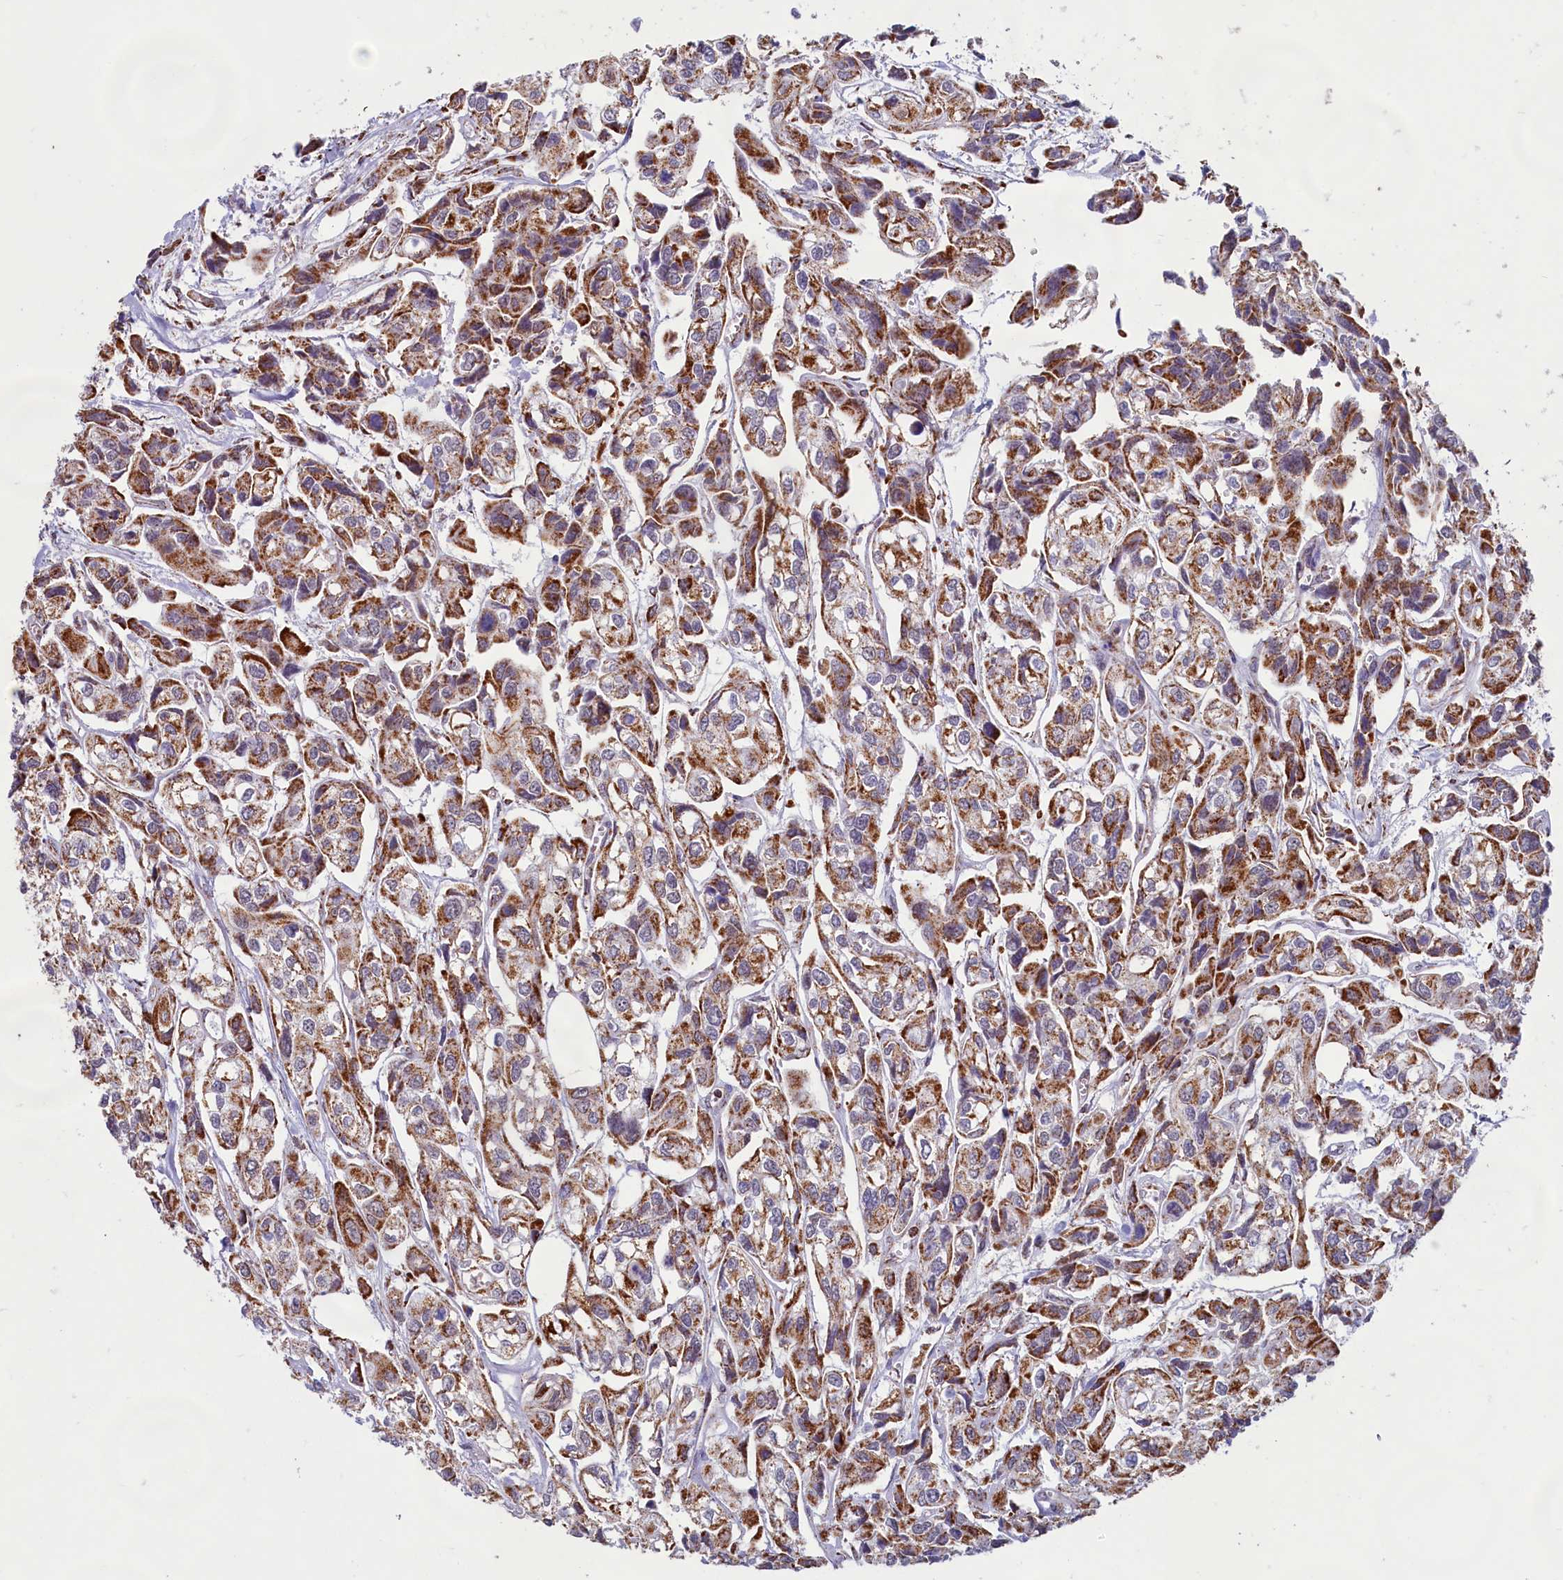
{"staining": {"intensity": "moderate", "quantity": ">75%", "location": "cytoplasmic/membranous"}, "tissue": "urothelial cancer", "cell_type": "Tumor cells", "image_type": "cancer", "snomed": [{"axis": "morphology", "description": "Urothelial carcinoma, High grade"}, {"axis": "topography", "description": "Urinary bladder"}], "caption": "This is a photomicrograph of immunohistochemistry staining of high-grade urothelial carcinoma, which shows moderate expression in the cytoplasmic/membranous of tumor cells.", "gene": "C1D", "patient": {"sex": "male", "age": 67}}